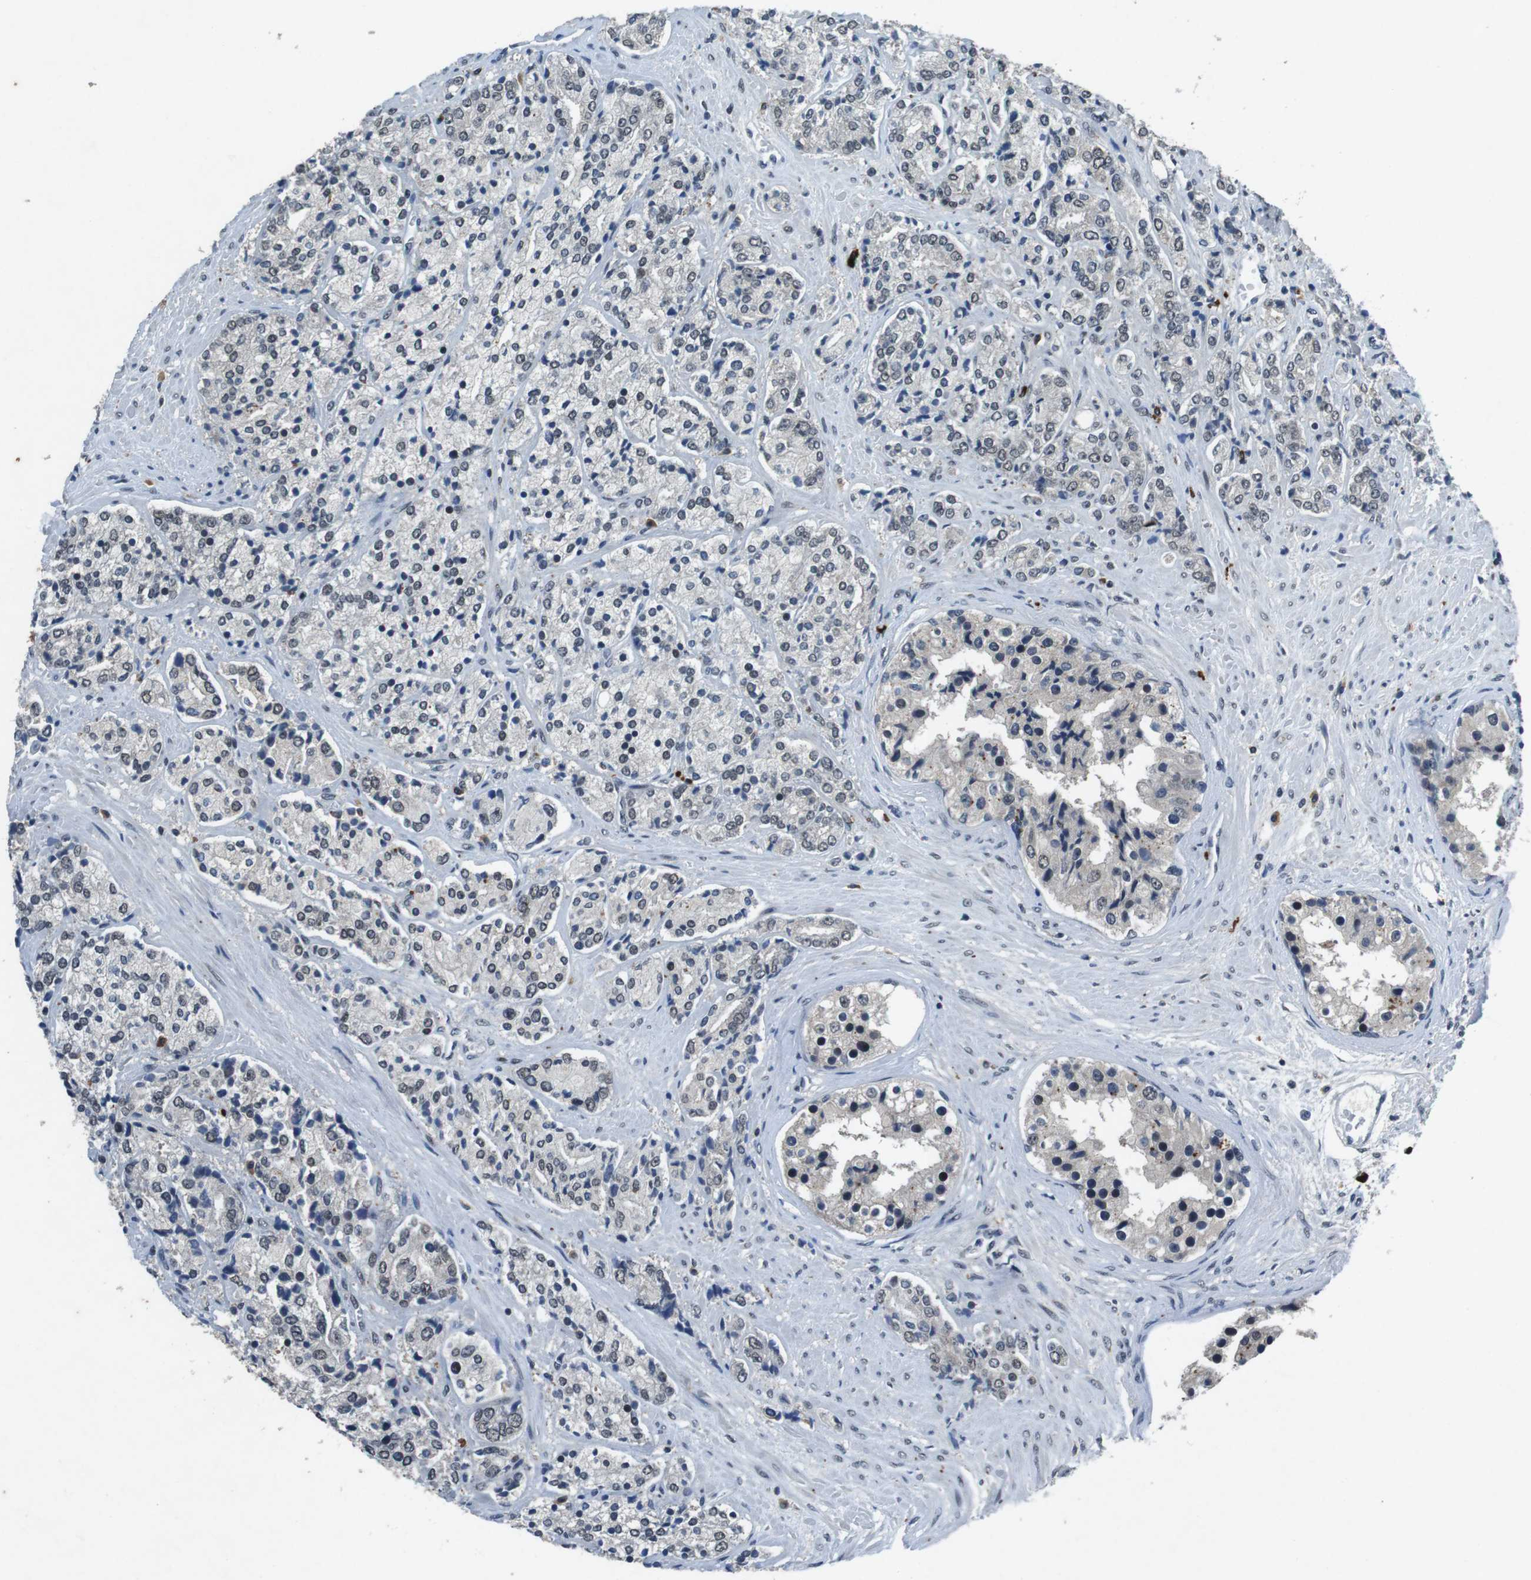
{"staining": {"intensity": "negative", "quantity": "none", "location": "none"}, "tissue": "prostate cancer", "cell_type": "Tumor cells", "image_type": "cancer", "snomed": [{"axis": "morphology", "description": "Adenocarcinoma, High grade"}, {"axis": "topography", "description": "Prostate"}], "caption": "Human prostate high-grade adenocarcinoma stained for a protein using immunohistochemistry (IHC) displays no positivity in tumor cells.", "gene": "USP7", "patient": {"sex": "male", "age": 71}}